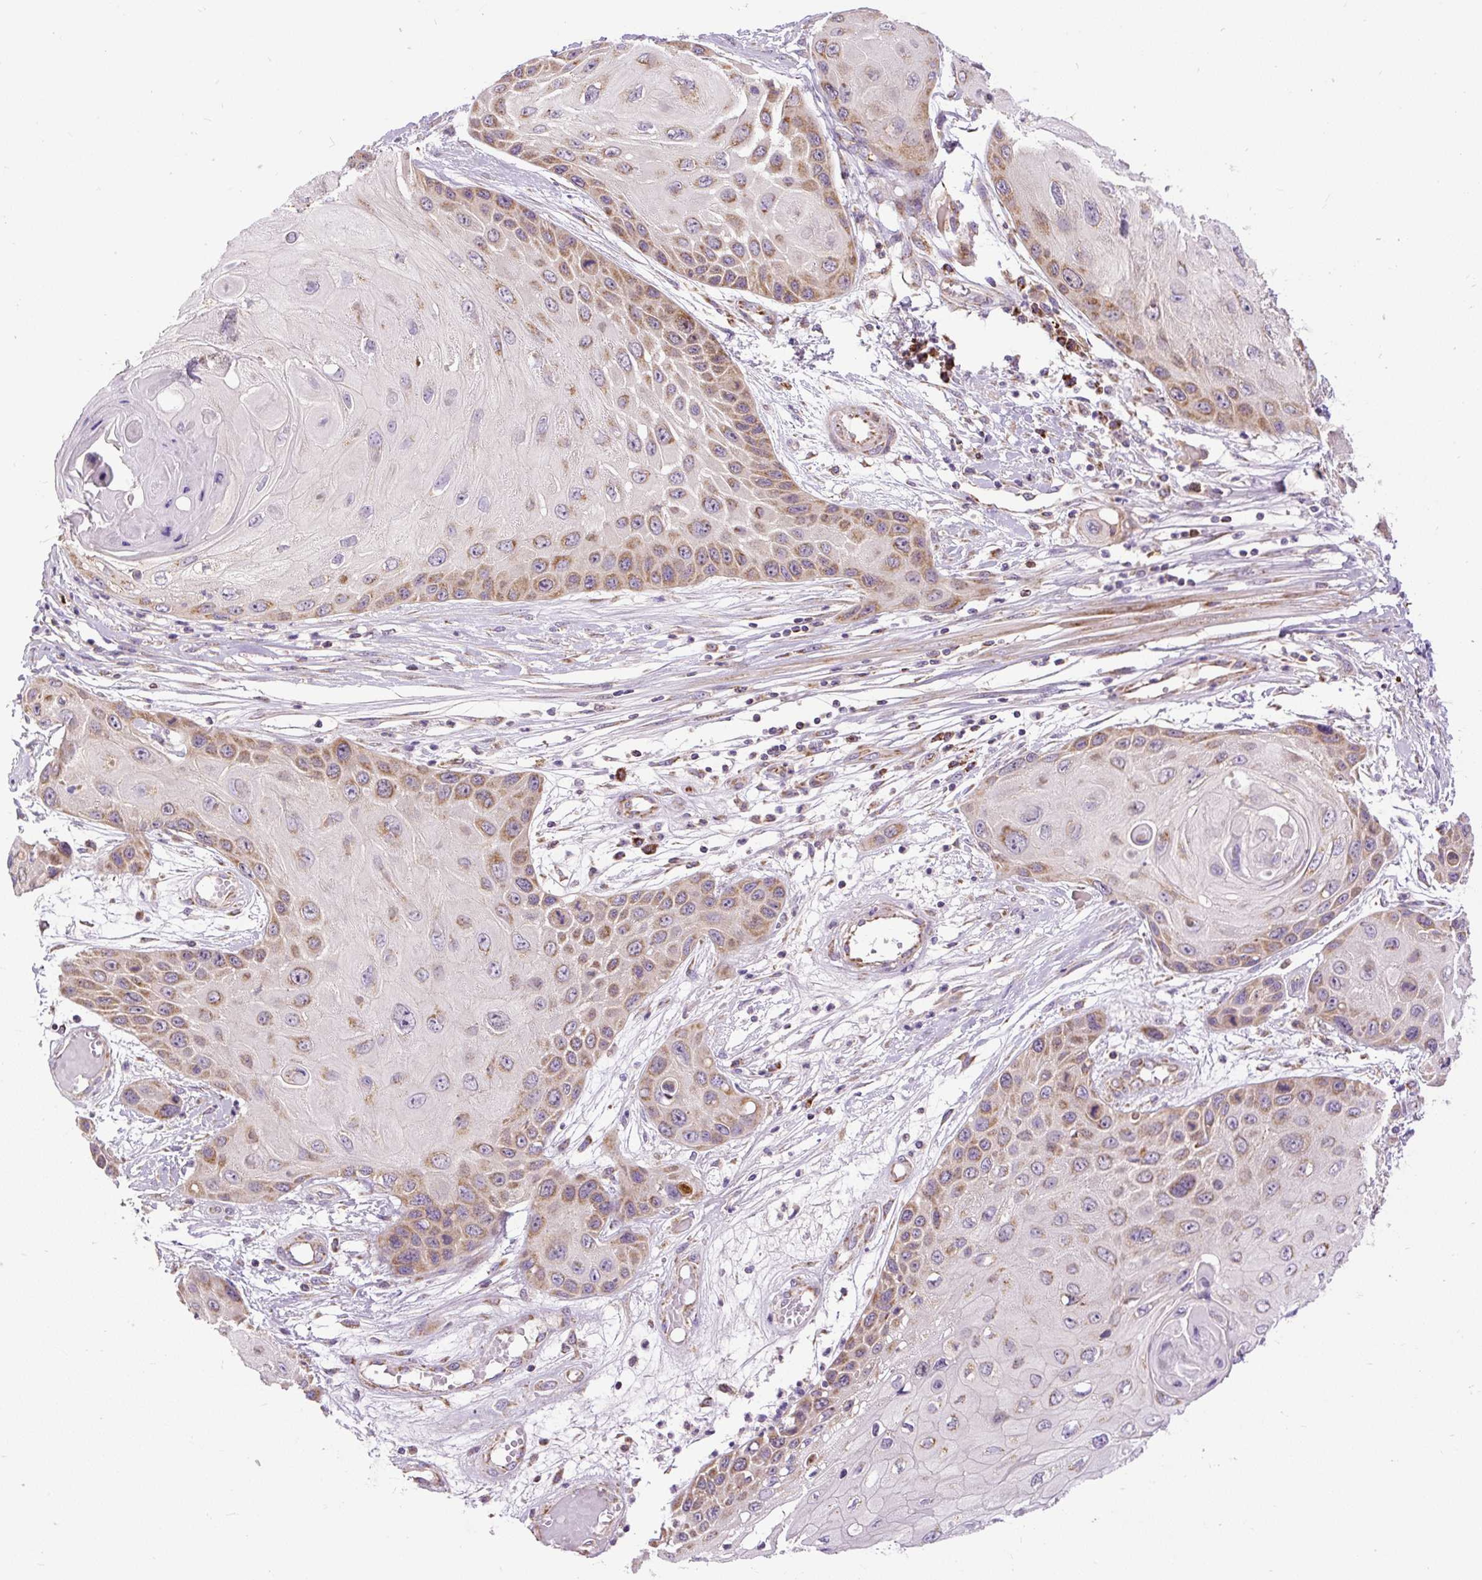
{"staining": {"intensity": "moderate", "quantity": "25%-75%", "location": "cytoplasmic/membranous"}, "tissue": "skin cancer", "cell_type": "Tumor cells", "image_type": "cancer", "snomed": [{"axis": "morphology", "description": "Squamous cell carcinoma, NOS"}, {"axis": "topography", "description": "Skin"}, {"axis": "topography", "description": "Vulva"}], "caption": "Immunohistochemical staining of skin squamous cell carcinoma displays medium levels of moderate cytoplasmic/membranous expression in about 25%-75% of tumor cells.", "gene": "TM2D3", "patient": {"sex": "female", "age": 44}}